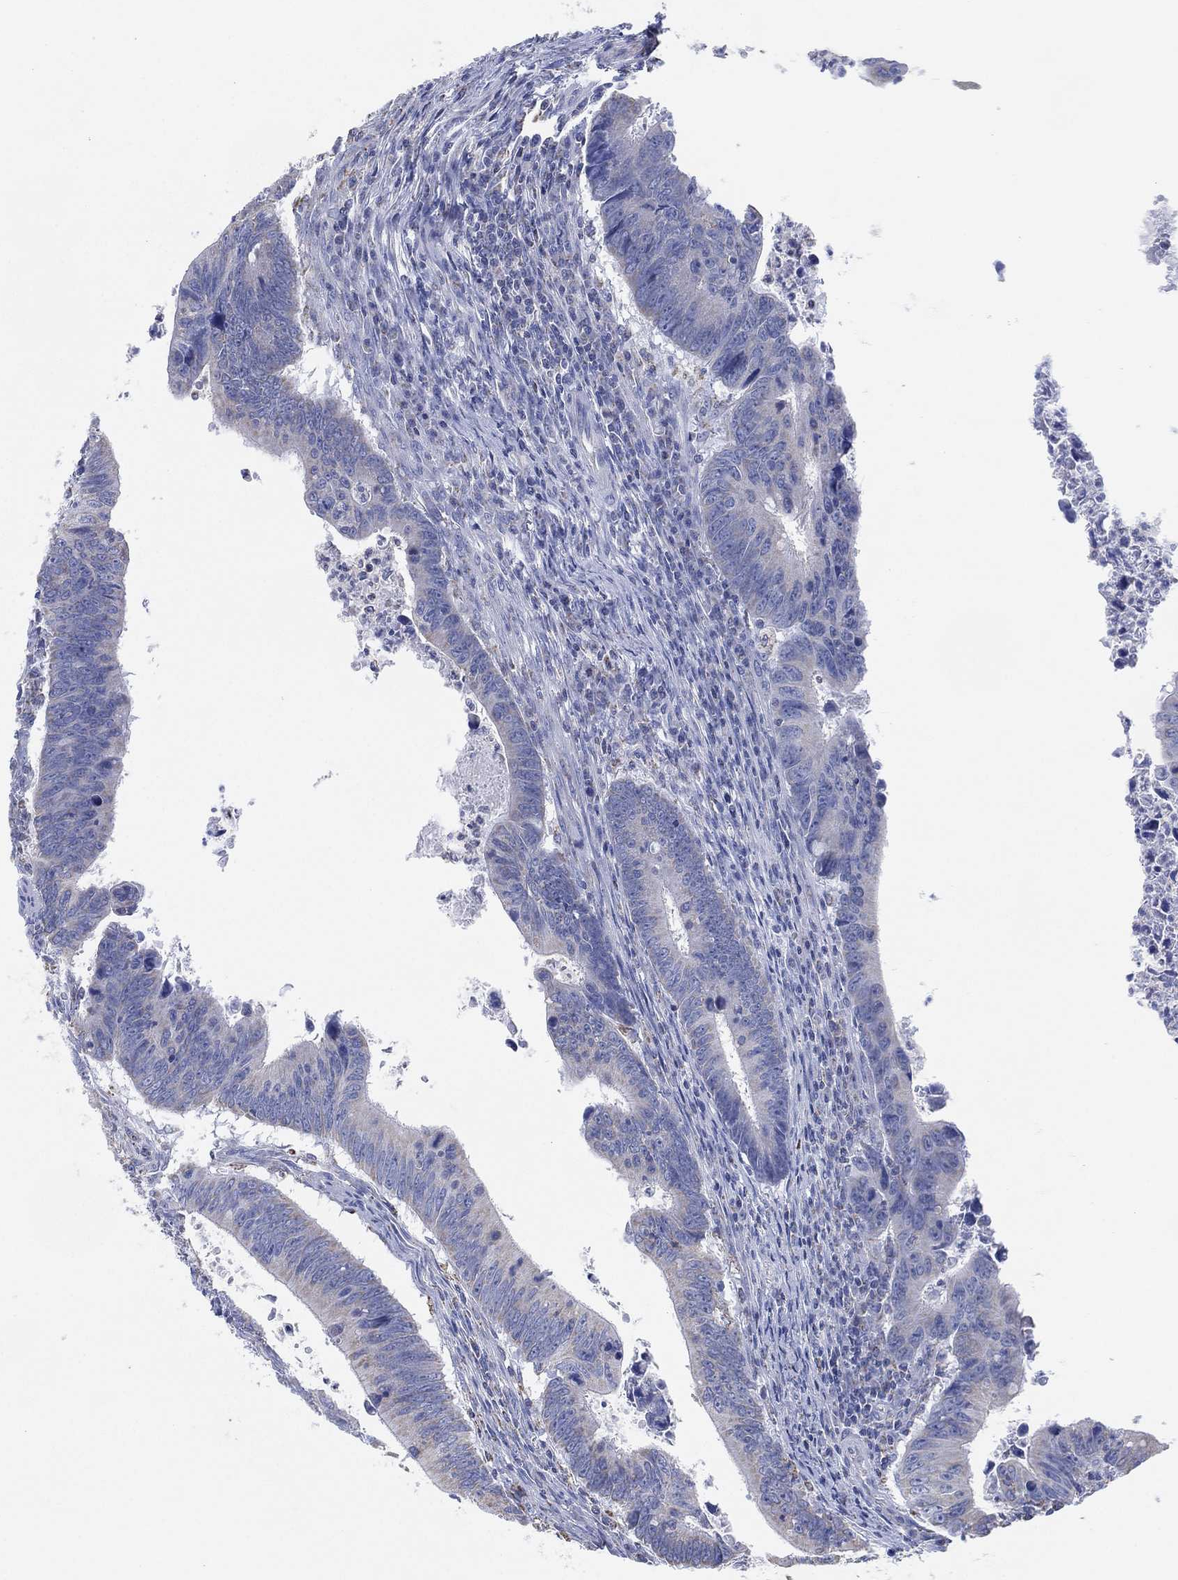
{"staining": {"intensity": "negative", "quantity": "none", "location": "none"}, "tissue": "colorectal cancer", "cell_type": "Tumor cells", "image_type": "cancer", "snomed": [{"axis": "morphology", "description": "Adenocarcinoma, NOS"}, {"axis": "topography", "description": "Colon"}], "caption": "This is a histopathology image of IHC staining of adenocarcinoma (colorectal), which shows no staining in tumor cells.", "gene": "CFTR", "patient": {"sex": "female", "age": 87}}